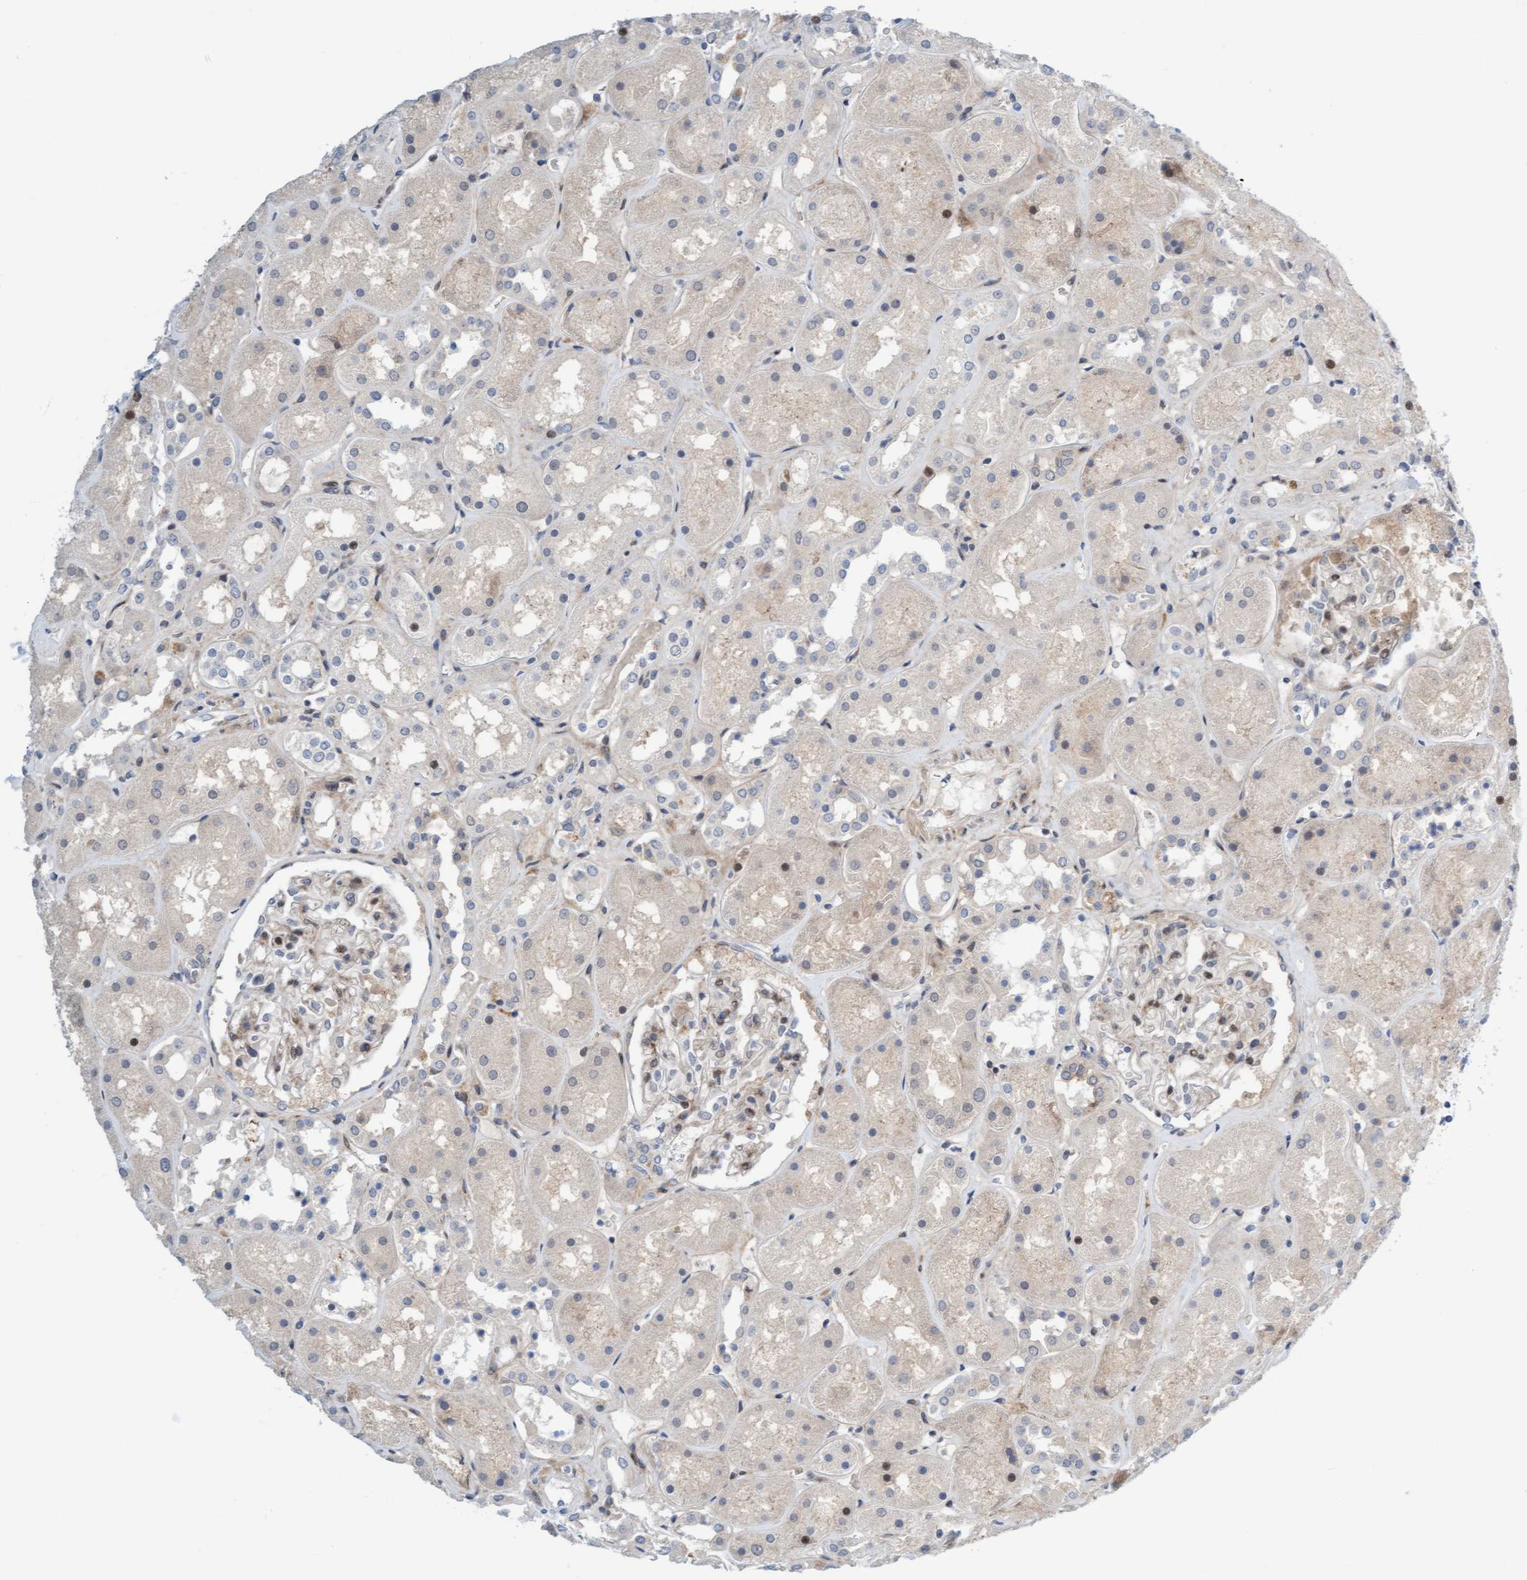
{"staining": {"intensity": "moderate", "quantity": "<25%", "location": "cytoplasmic/membranous,nuclear"}, "tissue": "kidney", "cell_type": "Cells in glomeruli", "image_type": "normal", "snomed": [{"axis": "morphology", "description": "Normal tissue, NOS"}, {"axis": "topography", "description": "Kidney"}], "caption": "Immunohistochemistry (IHC) (DAB) staining of unremarkable human kidney displays moderate cytoplasmic/membranous,nuclear protein staining in about <25% of cells in glomeruli.", "gene": "EIF4EBP1", "patient": {"sex": "male", "age": 70}}